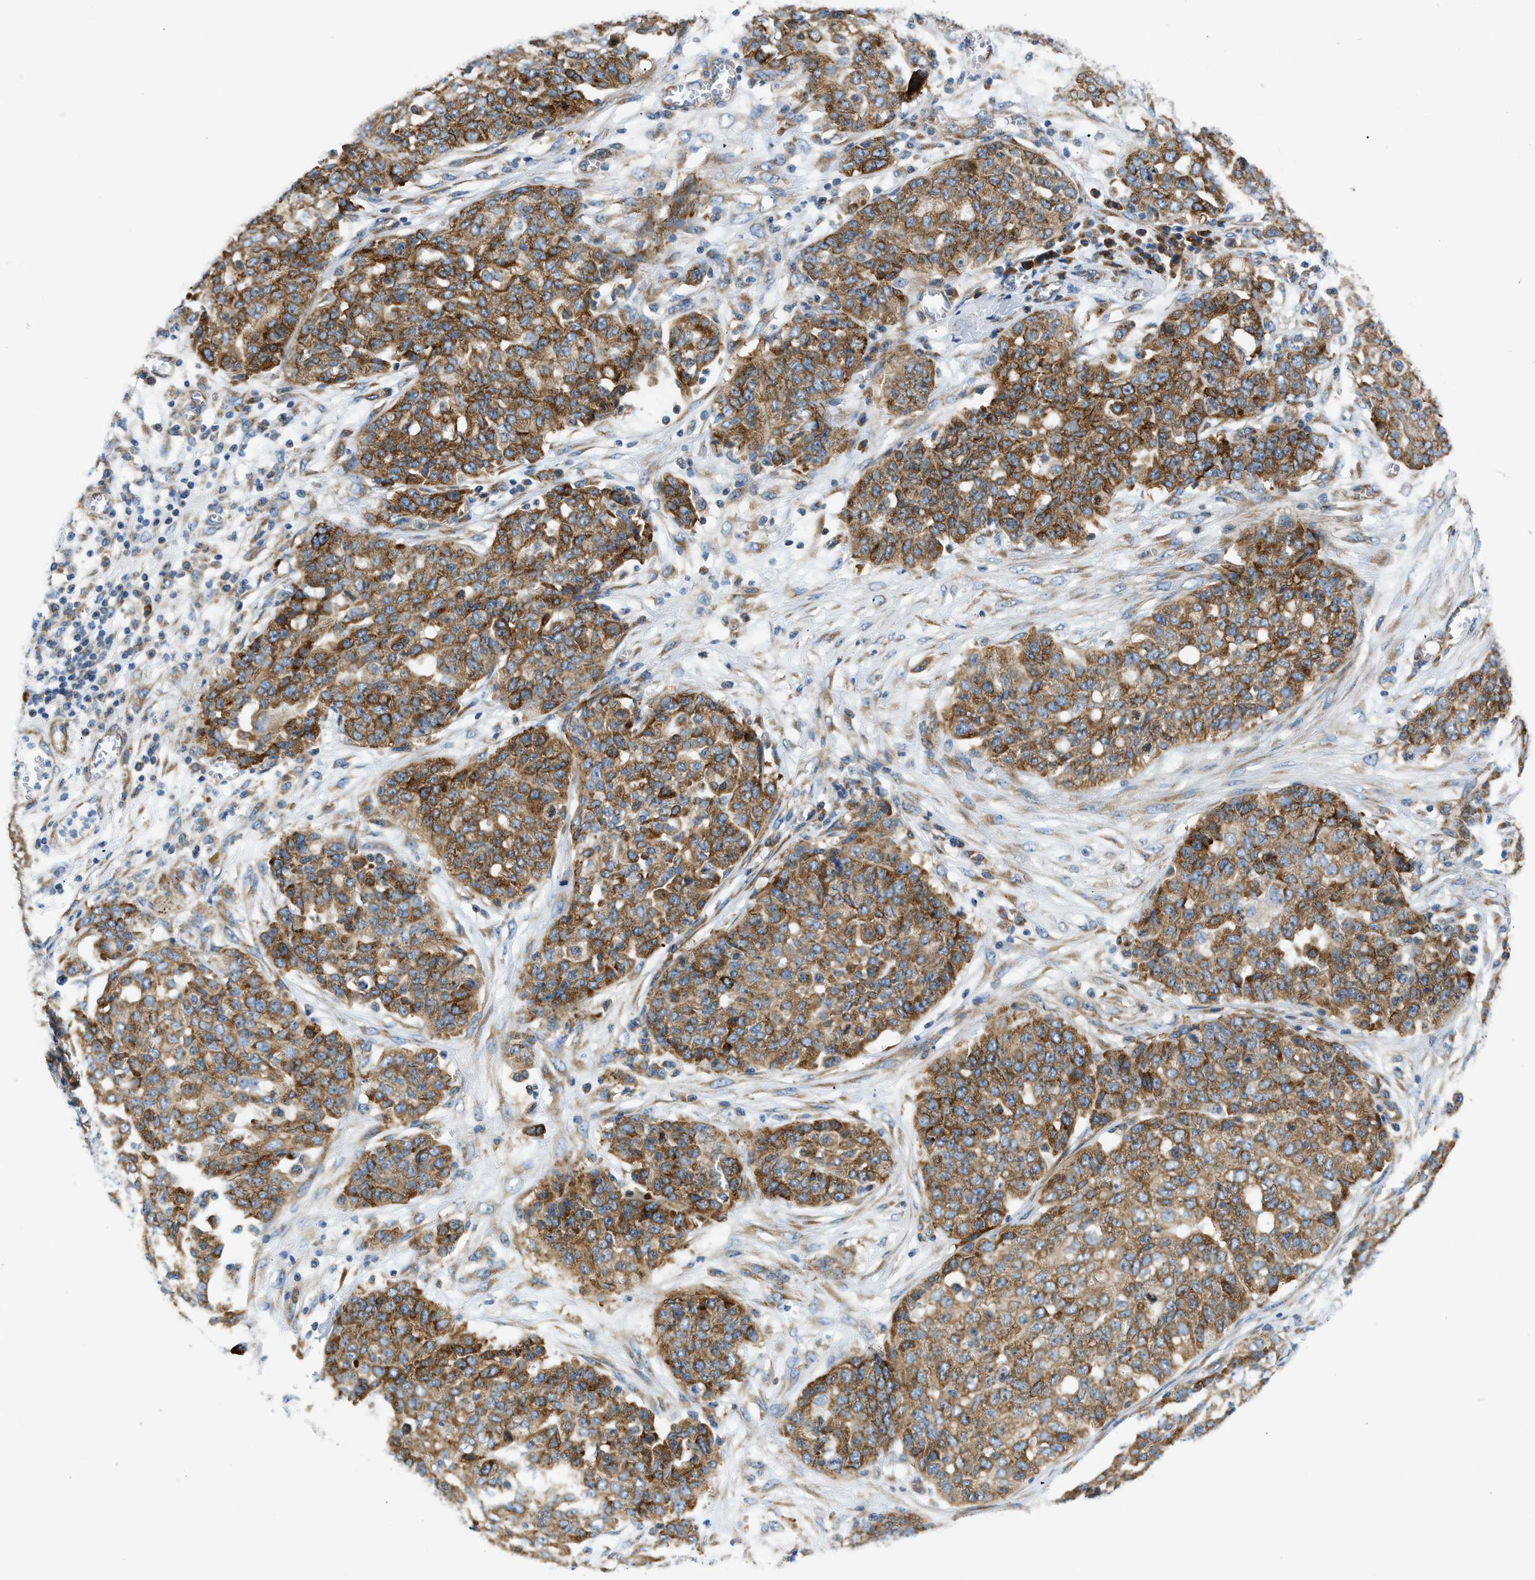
{"staining": {"intensity": "moderate", "quantity": ">75%", "location": "cytoplasmic/membranous"}, "tissue": "ovarian cancer", "cell_type": "Tumor cells", "image_type": "cancer", "snomed": [{"axis": "morphology", "description": "Cystadenocarcinoma, serous, NOS"}, {"axis": "topography", "description": "Soft tissue"}, {"axis": "topography", "description": "Ovary"}], "caption": "This photomicrograph shows immunohistochemistry (IHC) staining of human serous cystadenocarcinoma (ovarian), with medium moderate cytoplasmic/membranous expression in approximately >75% of tumor cells.", "gene": "CAMKK2", "patient": {"sex": "female", "age": 57}}